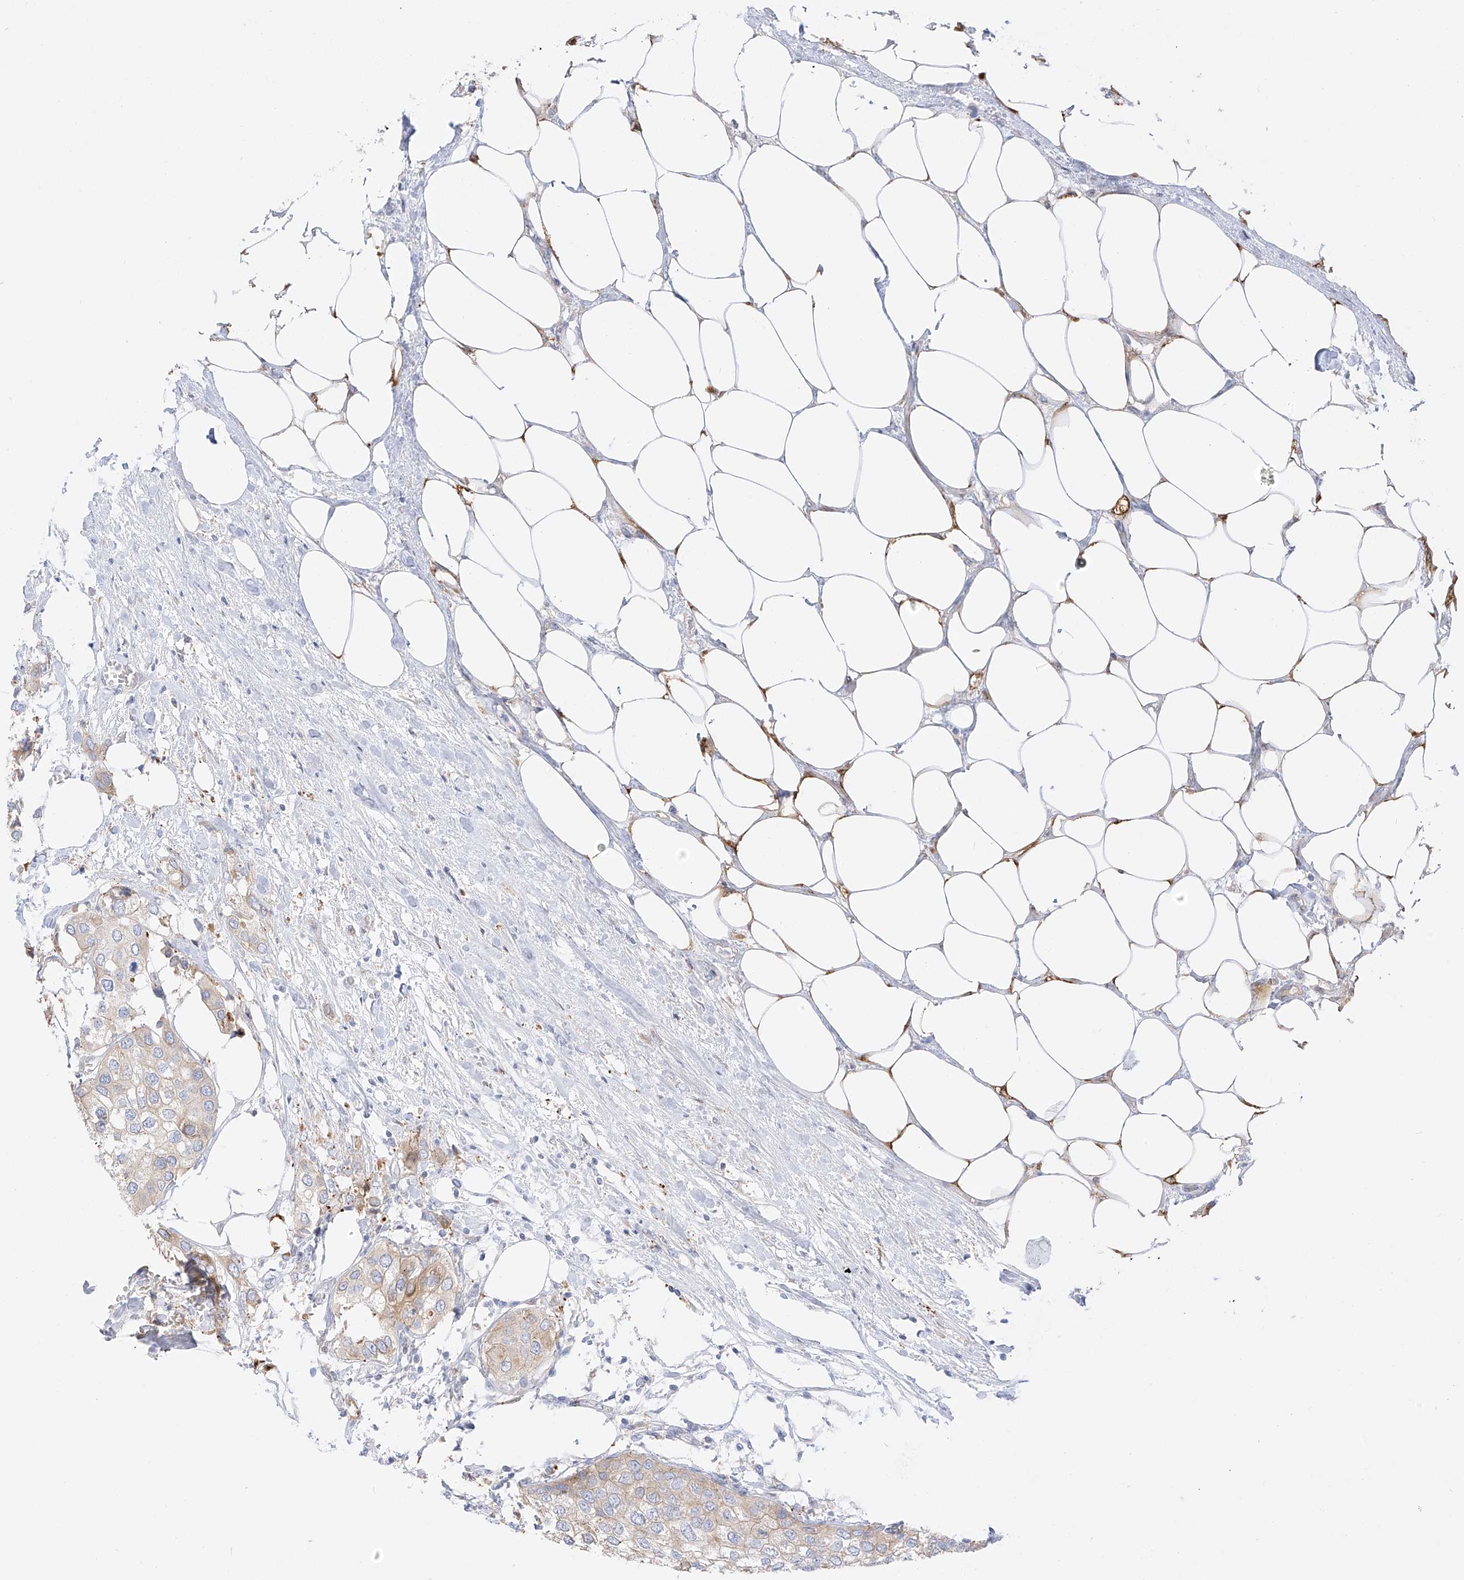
{"staining": {"intensity": "moderate", "quantity": "<25%", "location": "cytoplasmic/membranous"}, "tissue": "urothelial cancer", "cell_type": "Tumor cells", "image_type": "cancer", "snomed": [{"axis": "morphology", "description": "Urothelial carcinoma, High grade"}, {"axis": "topography", "description": "Urinary bladder"}], "caption": "Brown immunohistochemical staining in urothelial cancer shows moderate cytoplasmic/membranous staining in about <25% of tumor cells. (DAB (3,3'-diaminobenzidine) IHC with brightfield microscopy, high magnification).", "gene": "PCYOX1", "patient": {"sex": "male", "age": 64}}